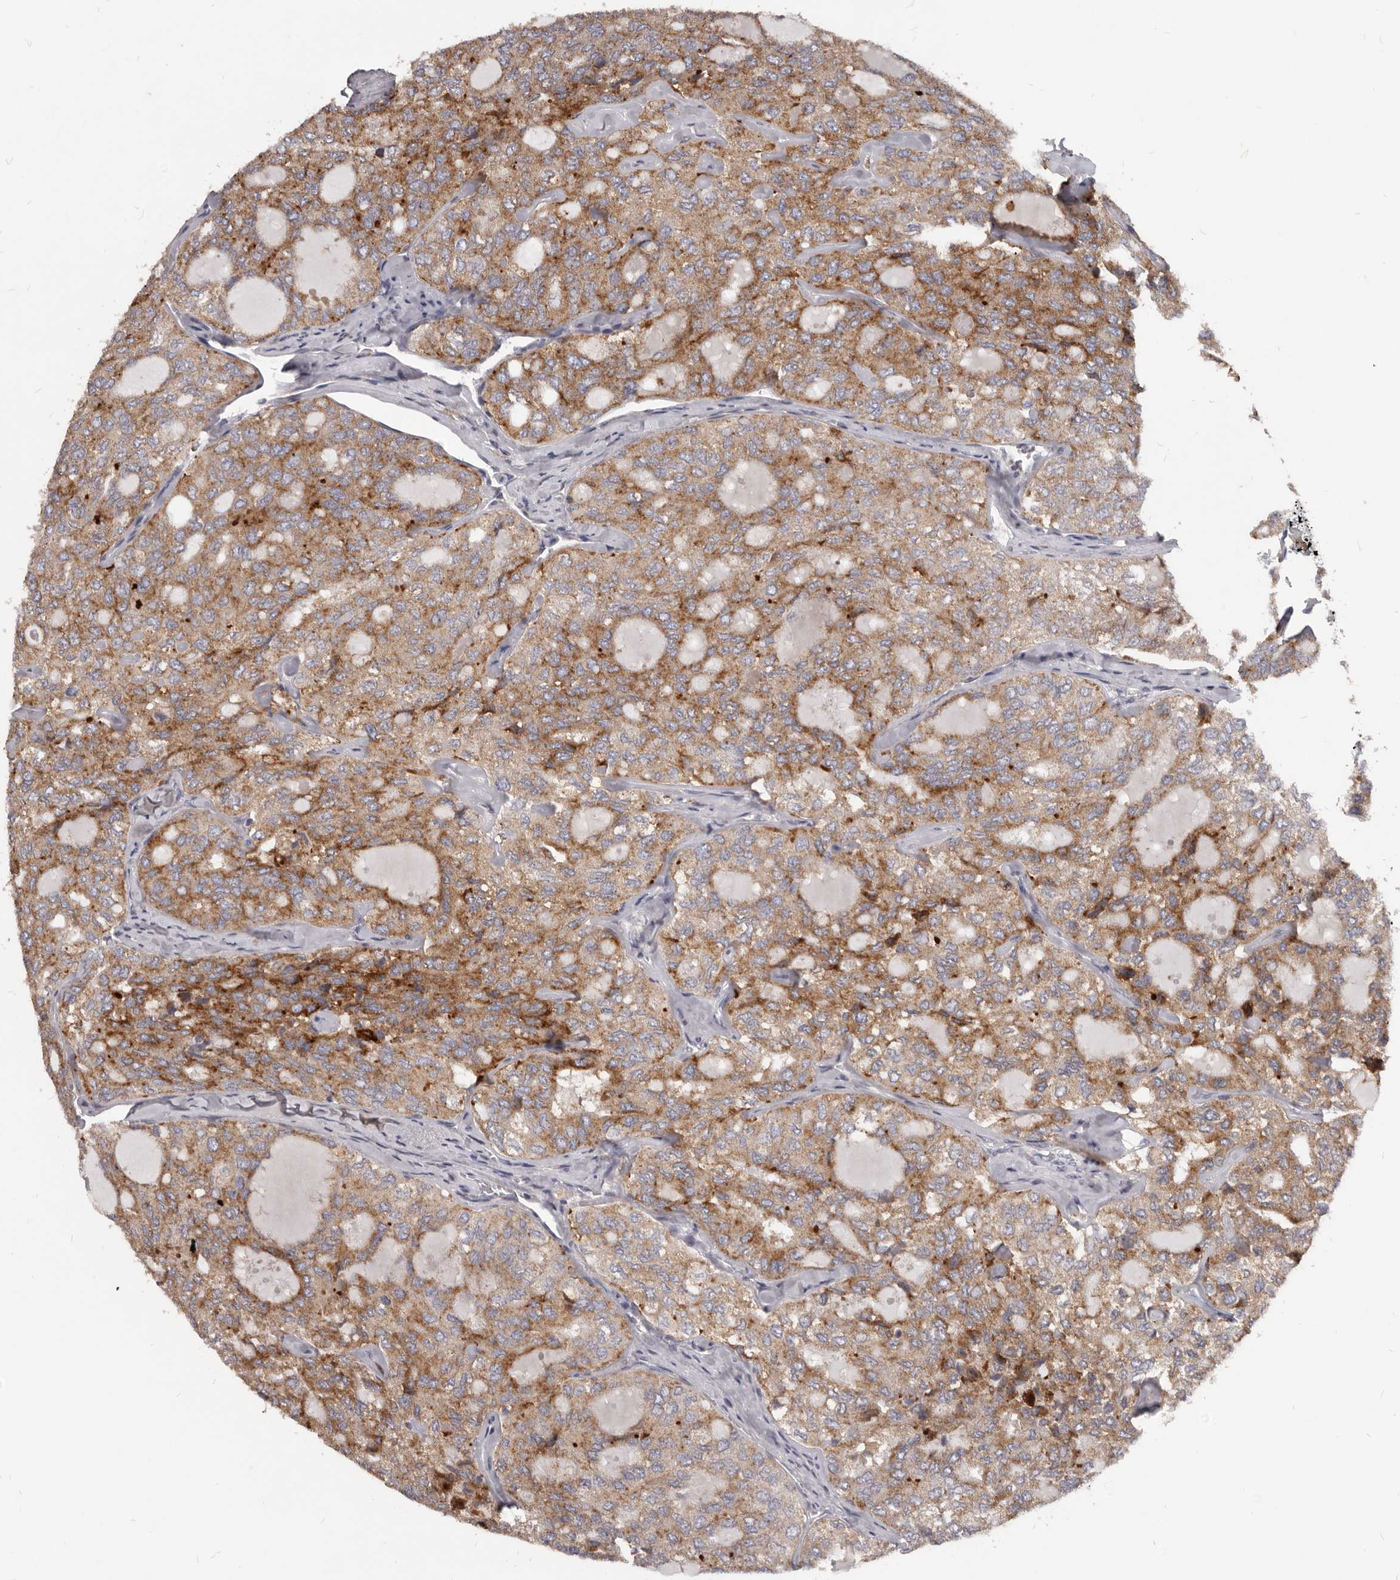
{"staining": {"intensity": "moderate", "quantity": ">75%", "location": "cytoplasmic/membranous"}, "tissue": "thyroid cancer", "cell_type": "Tumor cells", "image_type": "cancer", "snomed": [{"axis": "morphology", "description": "Follicular adenoma carcinoma, NOS"}, {"axis": "topography", "description": "Thyroid gland"}], "caption": "Immunohistochemical staining of human thyroid follicular adenoma carcinoma displays moderate cytoplasmic/membranous protein positivity in about >75% of tumor cells.", "gene": "PI4K2A", "patient": {"sex": "male", "age": 75}}